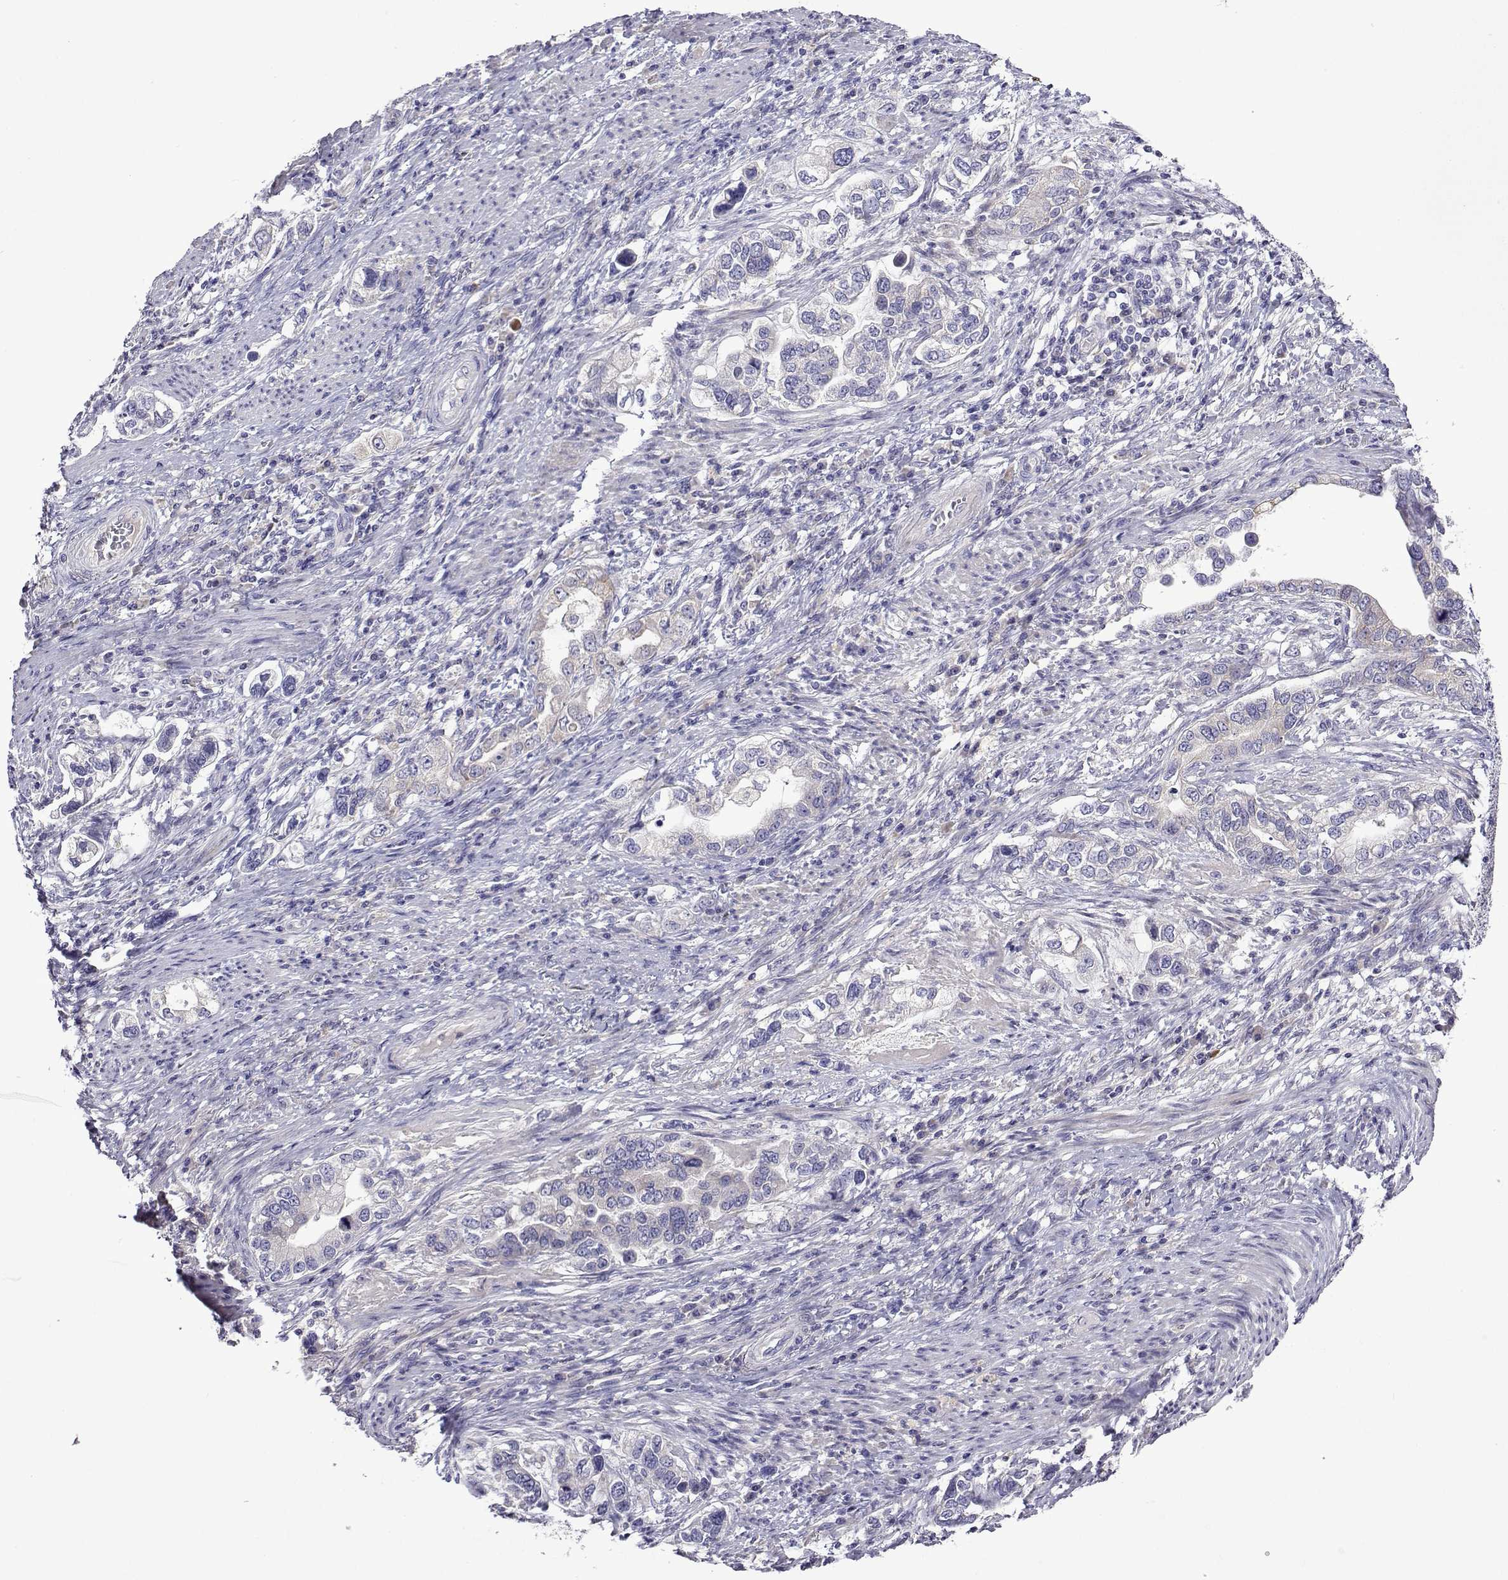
{"staining": {"intensity": "negative", "quantity": "none", "location": "none"}, "tissue": "stomach cancer", "cell_type": "Tumor cells", "image_type": "cancer", "snomed": [{"axis": "morphology", "description": "Adenocarcinoma, NOS"}, {"axis": "topography", "description": "Stomach, lower"}], "caption": "IHC photomicrograph of human adenocarcinoma (stomach) stained for a protein (brown), which demonstrates no staining in tumor cells.", "gene": "SULT2A1", "patient": {"sex": "female", "age": 93}}